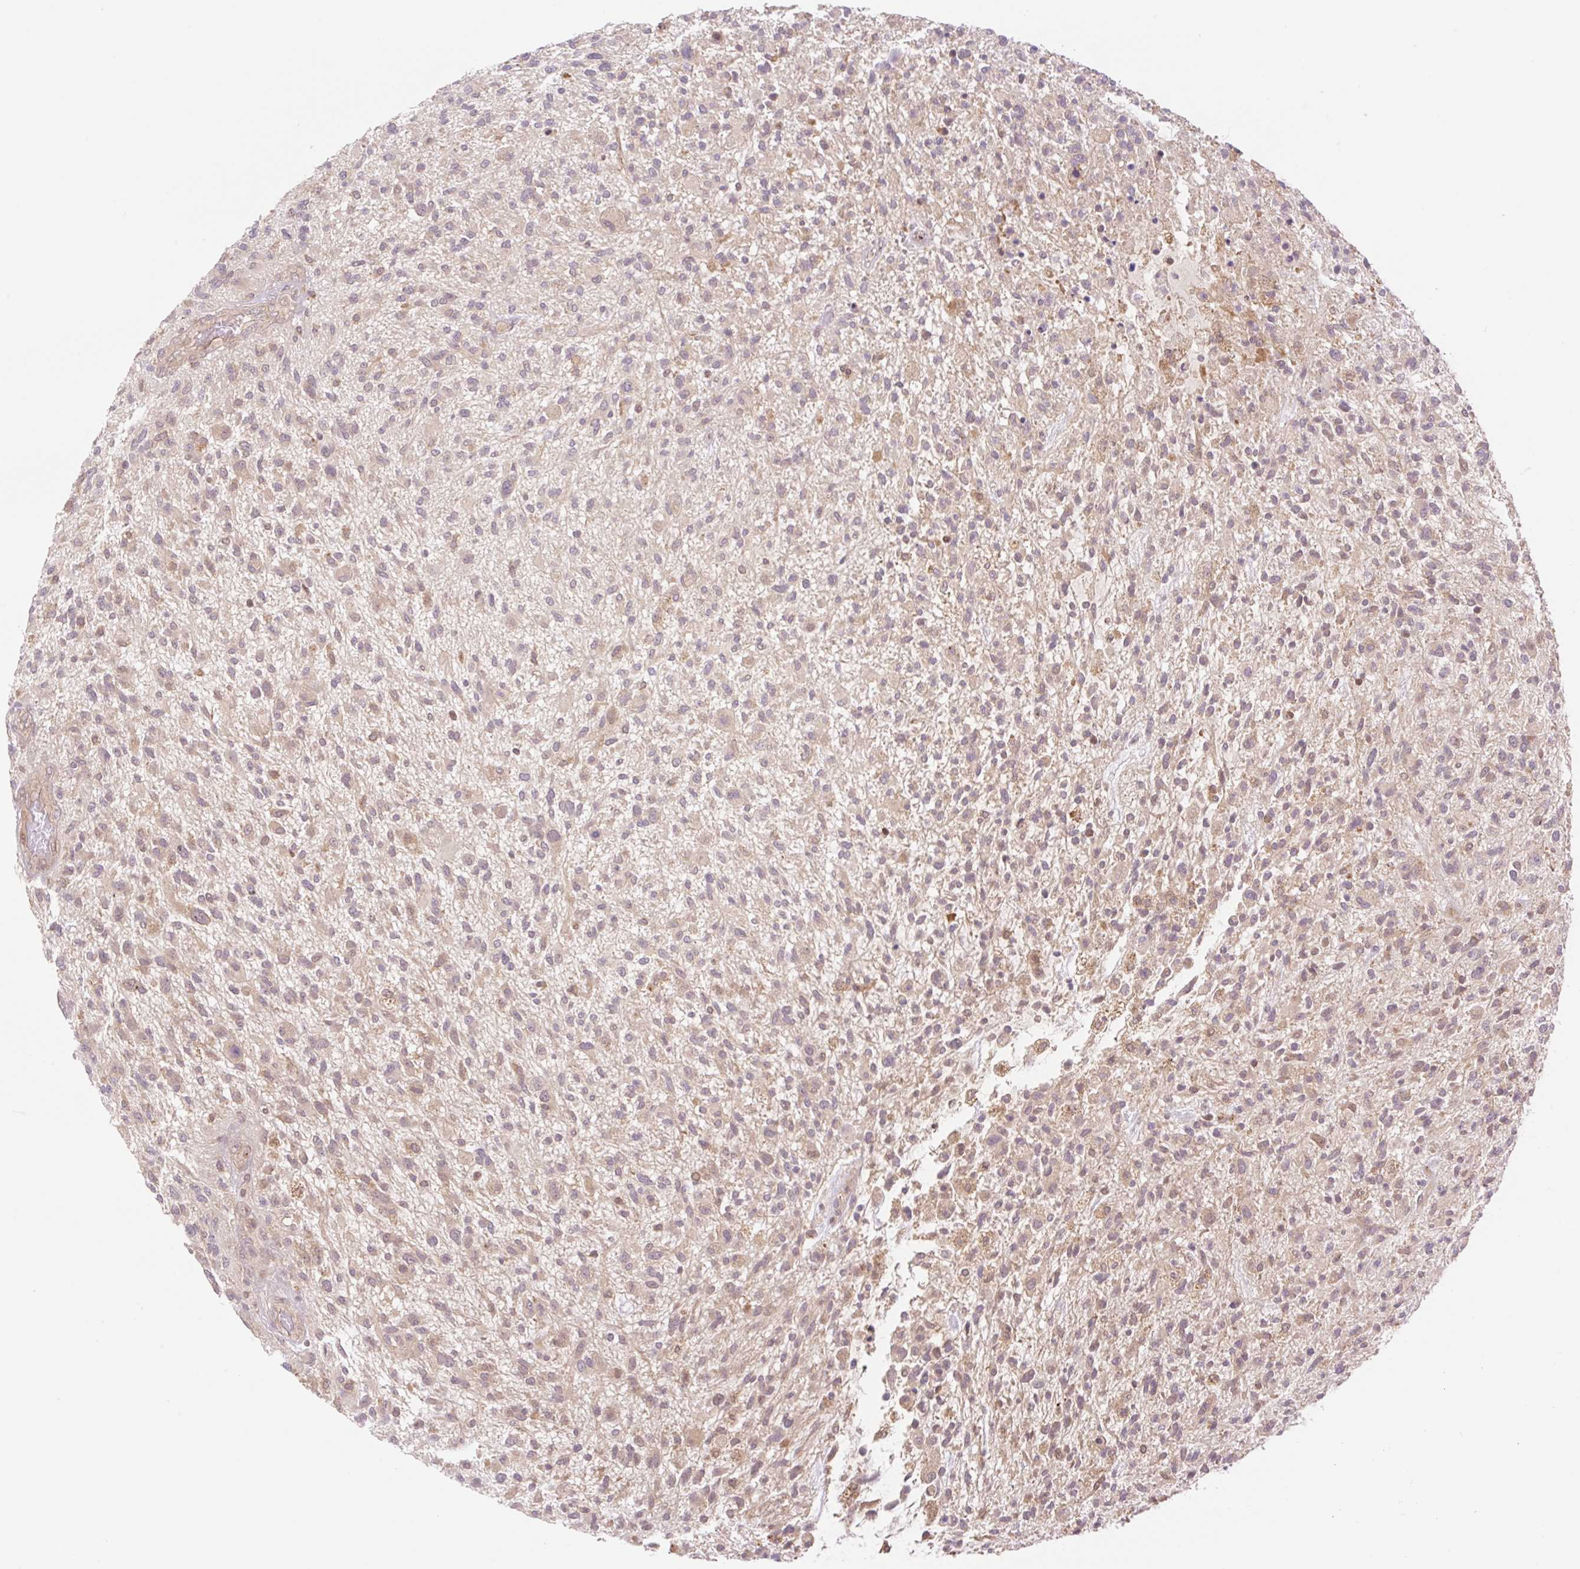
{"staining": {"intensity": "weak", "quantity": "25%-75%", "location": "cytoplasmic/membranous"}, "tissue": "glioma", "cell_type": "Tumor cells", "image_type": "cancer", "snomed": [{"axis": "morphology", "description": "Glioma, malignant, High grade"}, {"axis": "topography", "description": "Brain"}], "caption": "Immunohistochemistry (IHC) image of human malignant glioma (high-grade) stained for a protein (brown), which reveals low levels of weak cytoplasmic/membranous positivity in approximately 25%-75% of tumor cells.", "gene": "VPS25", "patient": {"sex": "male", "age": 47}}